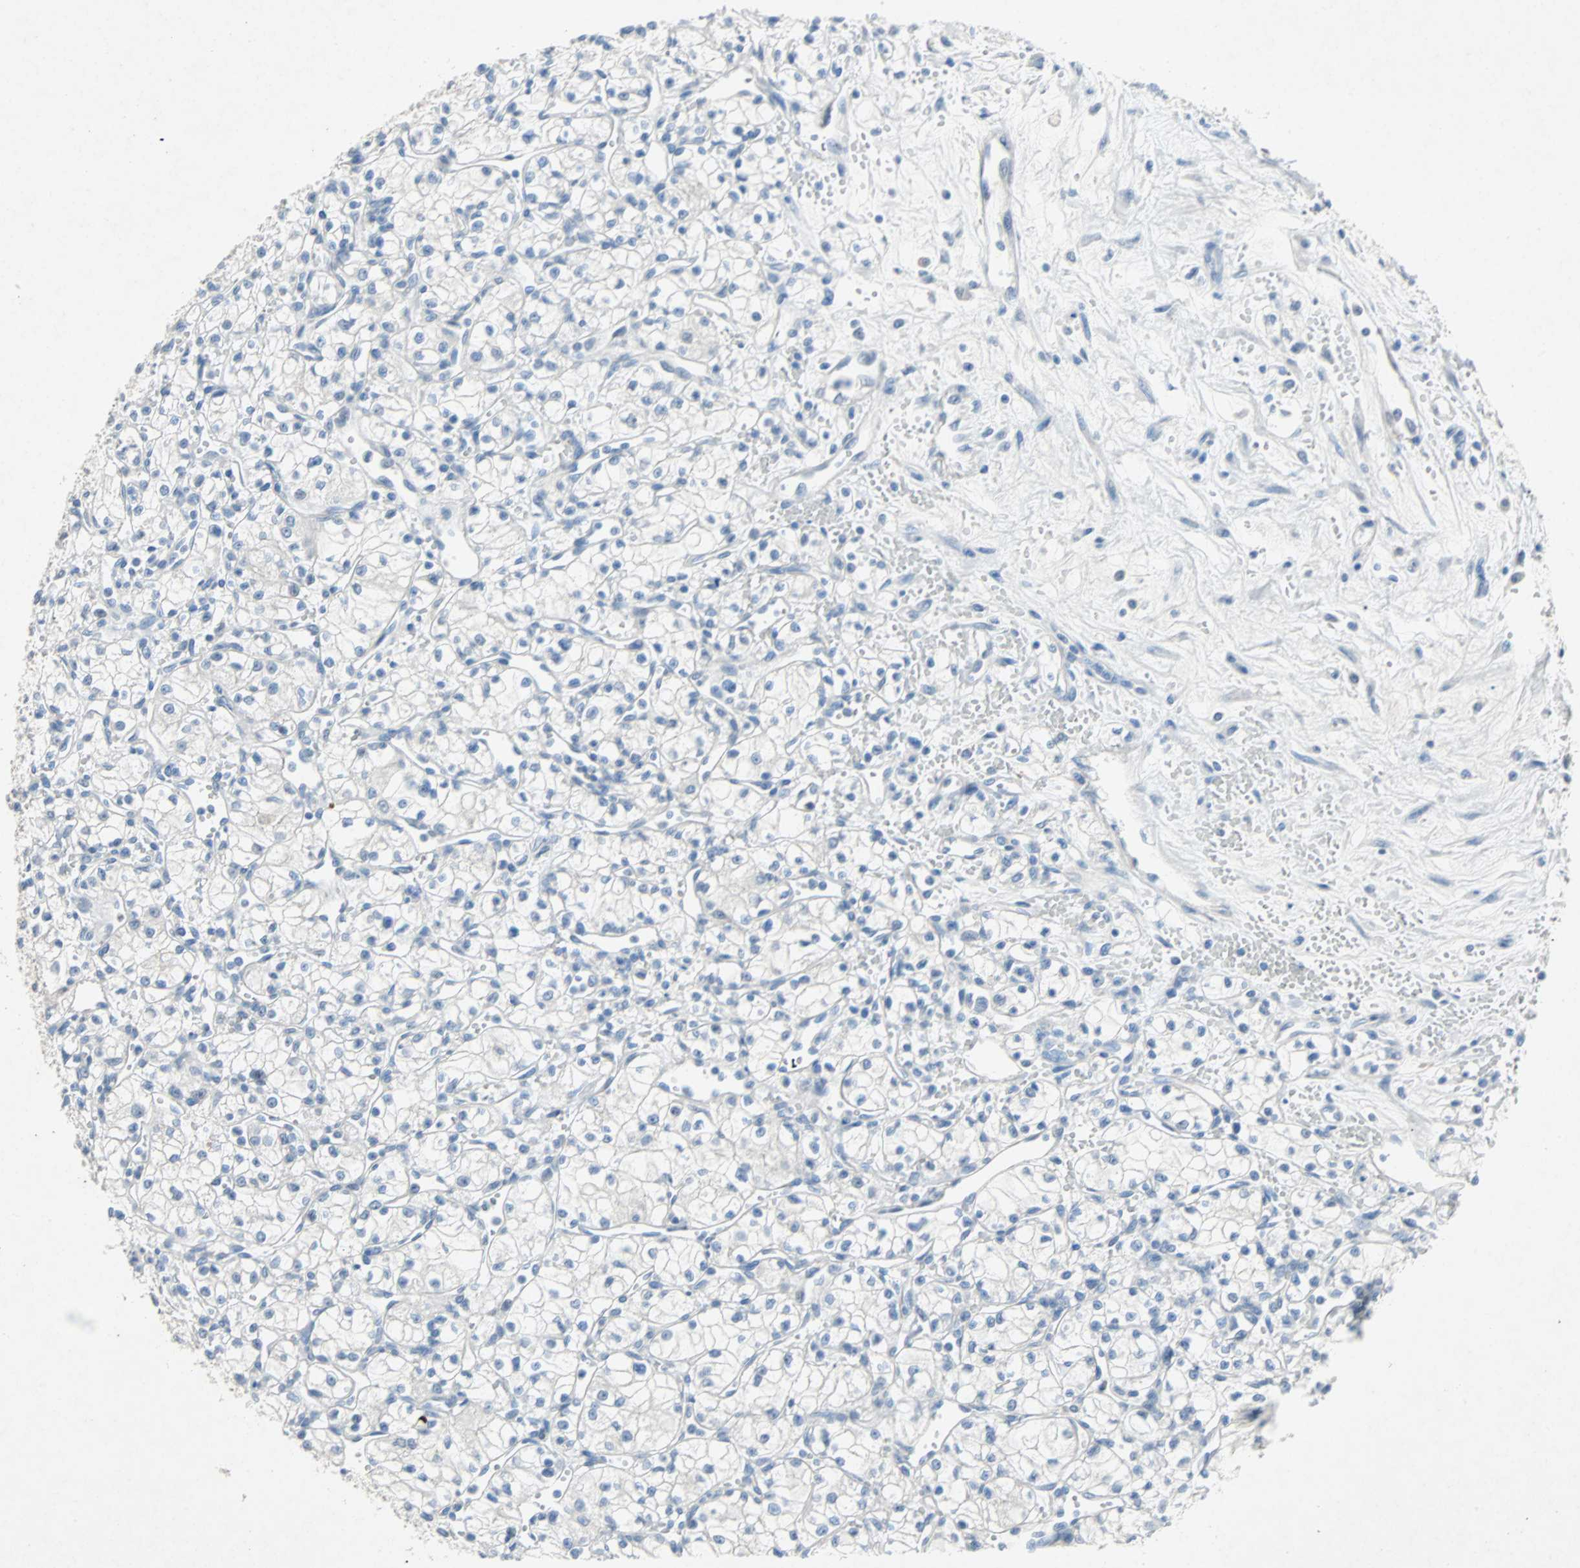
{"staining": {"intensity": "negative", "quantity": "none", "location": "none"}, "tissue": "renal cancer", "cell_type": "Tumor cells", "image_type": "cancer", "snomed": [{"axis": "morphology", "description": "Normal tissue, NOS"}, {"axis": "morphology", "description": "Adenocarcinoma, NOS"}, {"axis": "topography", "description": "Kidney"}], "caption": "A histopathology image of human renal cancer is negative for staining in tumor cells. (IHC, brightfield microscopy, high magnification).", "gene": "PCDHB2", "patient": {"sex": "male", "age": 59}}